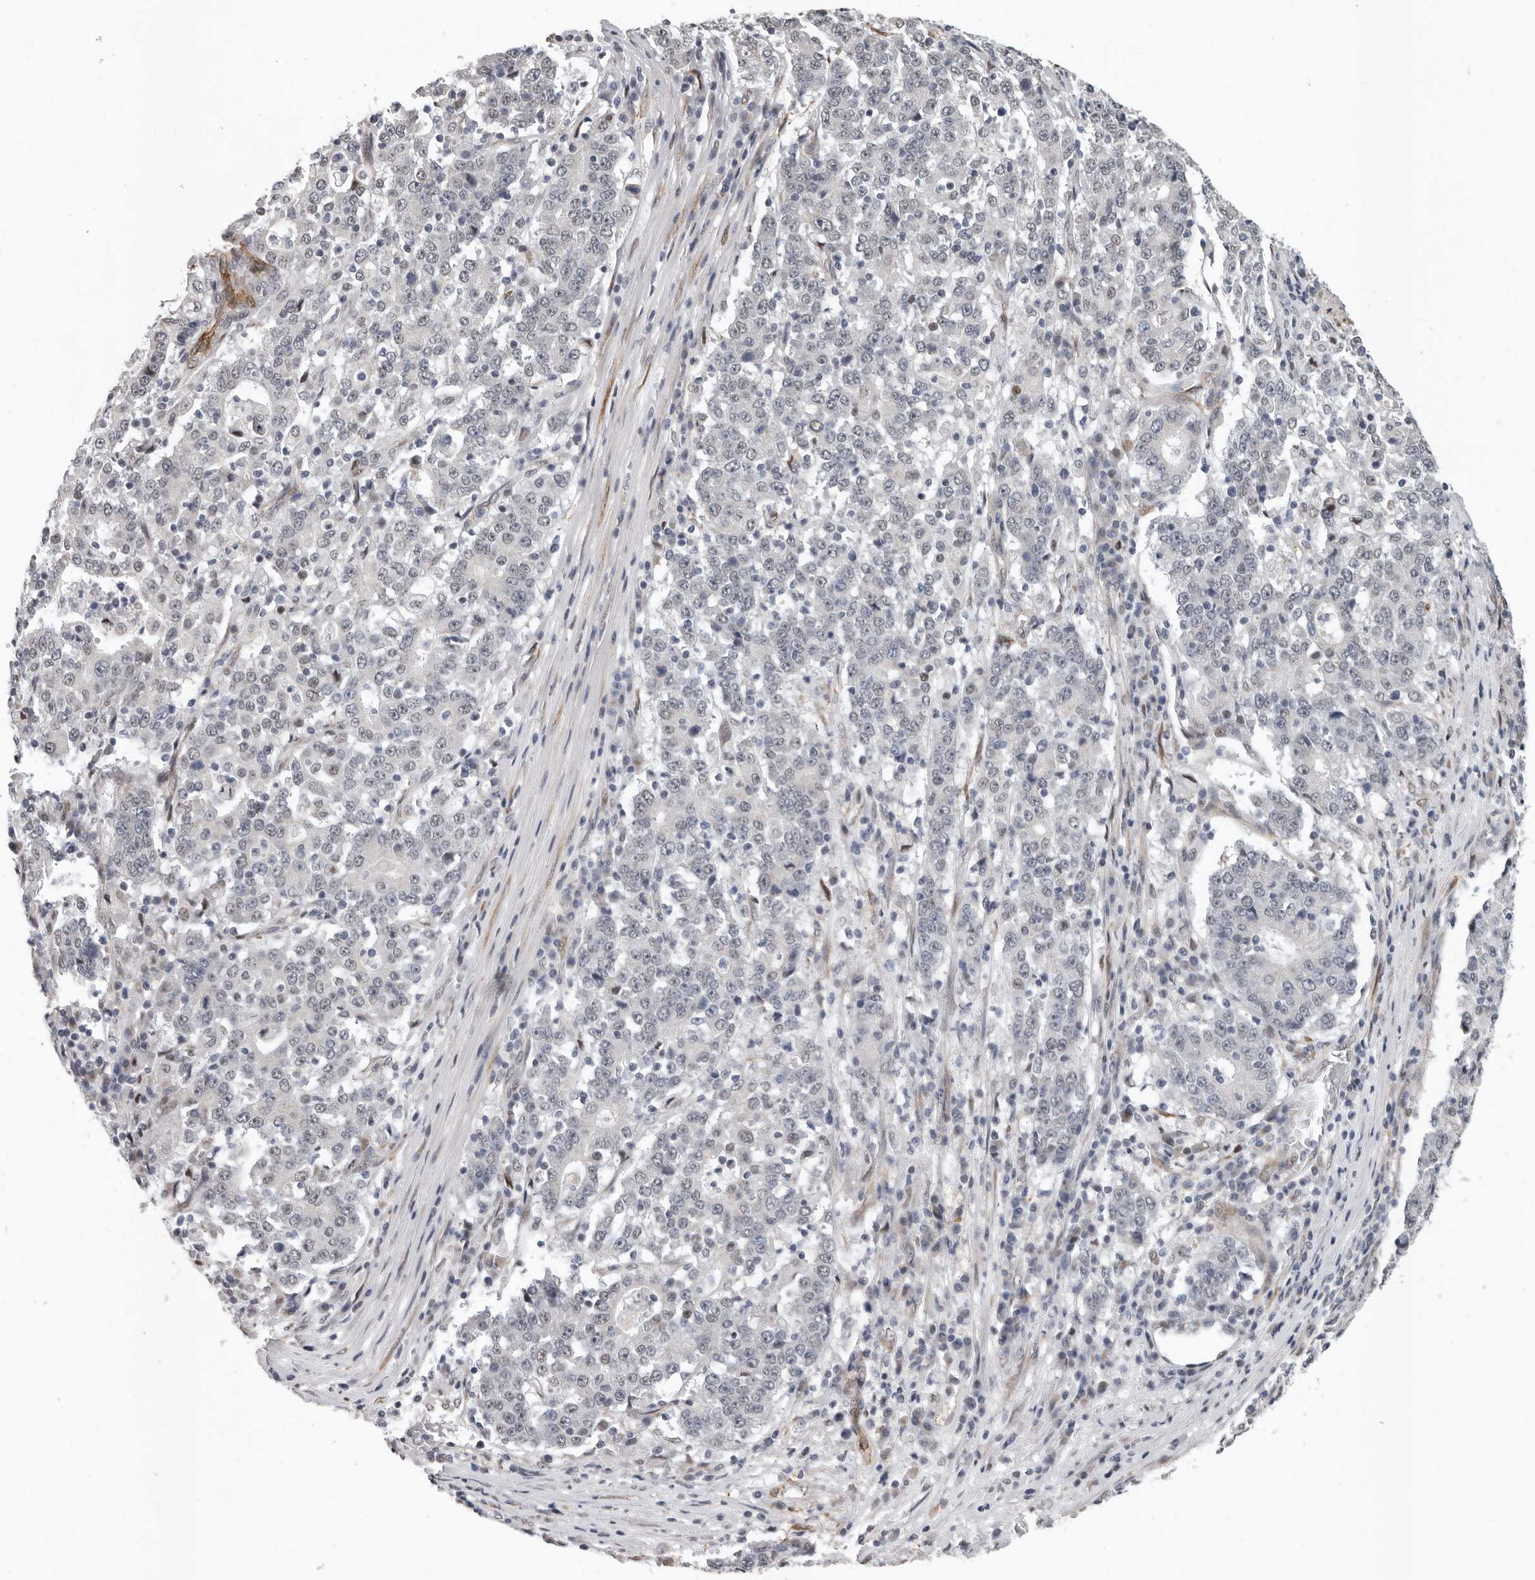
{"staining": {"intensity": "negative", "quantity": "none", "location": "none"}, "tissue": "stomach cancer", "cell_type": "Tumor cells", "image_type": "cancer", "snomed": [{"axis": "morphology", "description": "Adenocarcinoma, NOS"}, {"axis": "topography", "description": "Stomach"}], "caption": "An immunohistochemistry (IHC) image of adenocarcinoma (stomach) is shown. There is no staining in tumor cells of adenocarcinoma (stomach).", "gene": "RALGPS2", "patient": {"sex": "male", "age": 59}}